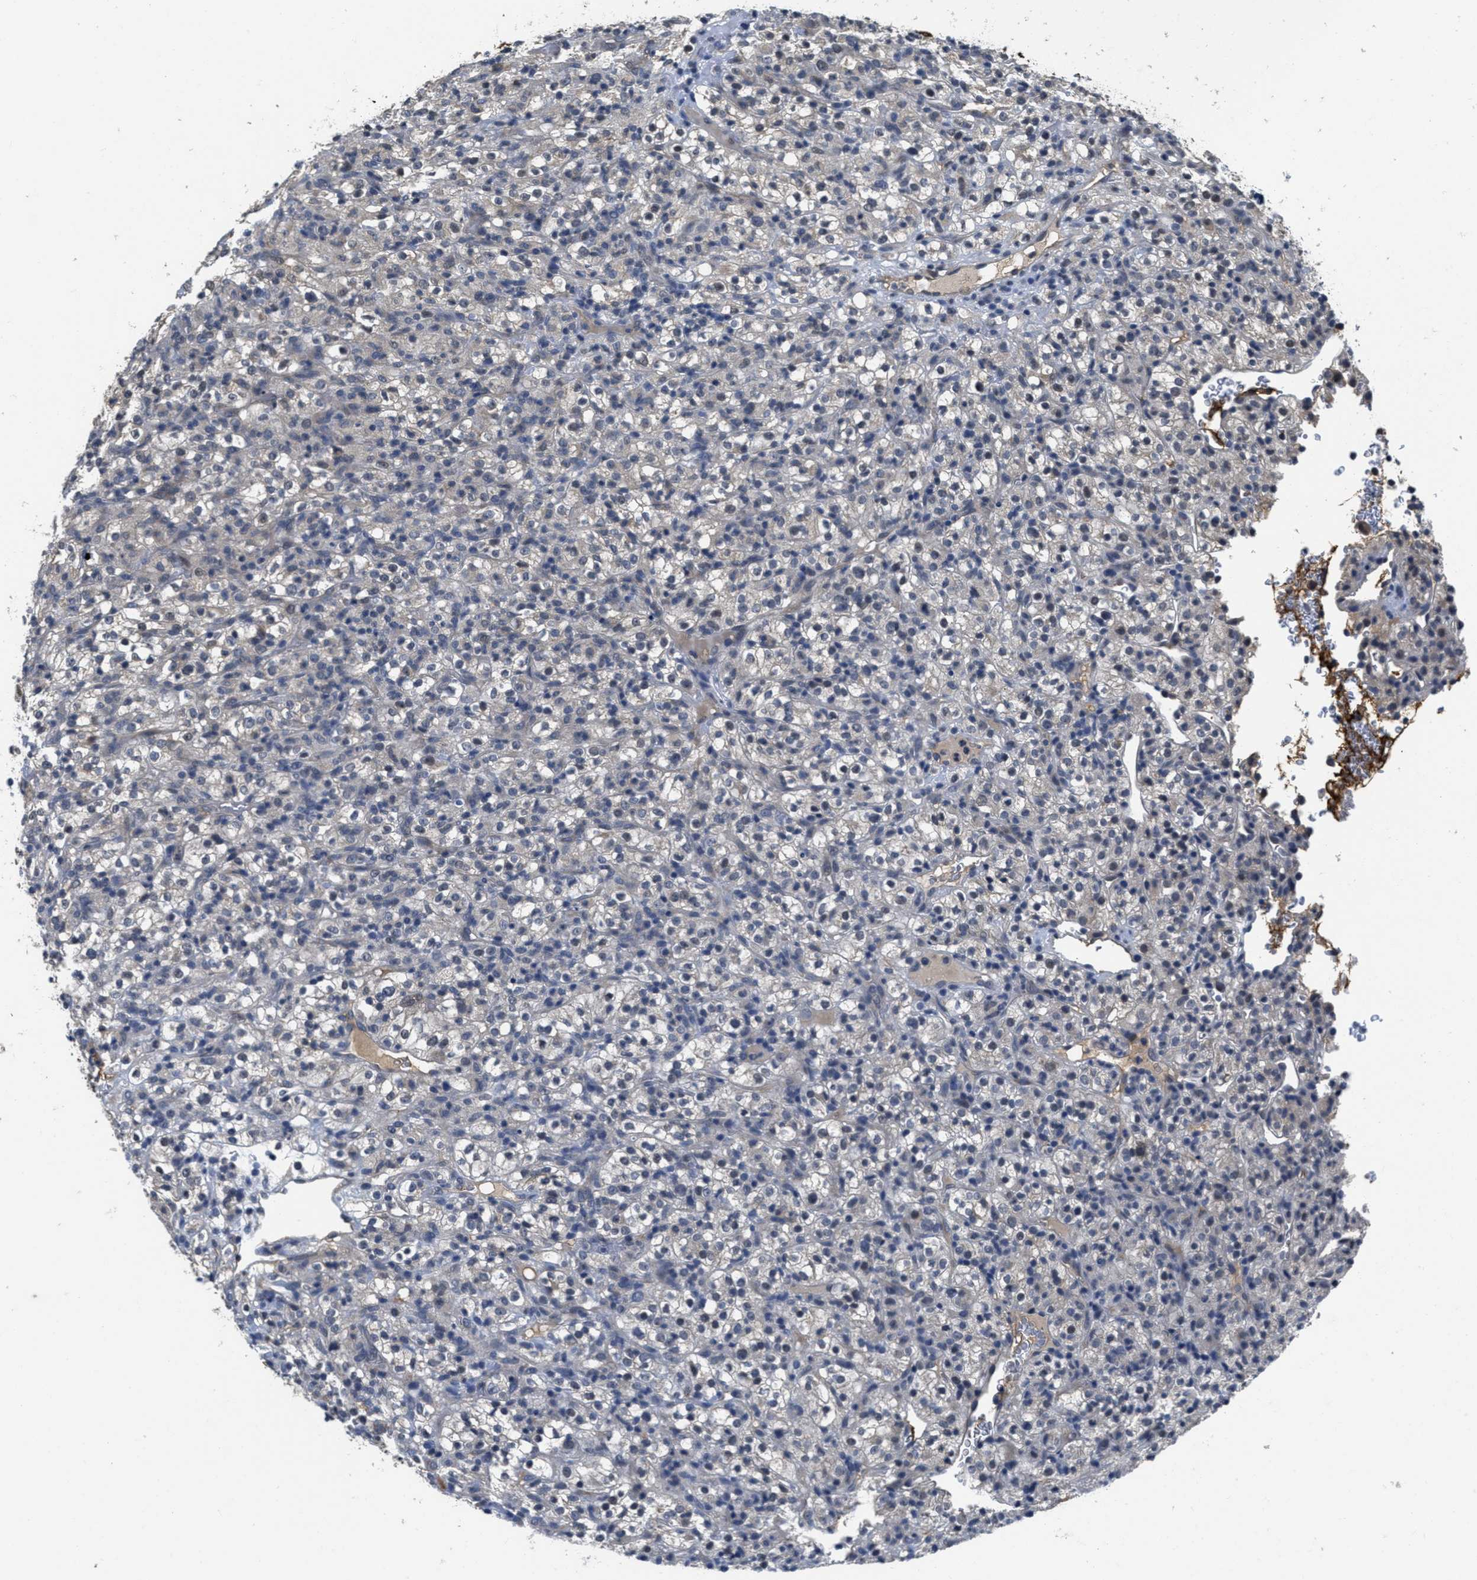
{"staining": {"intensity": "negative", "quantity": "none", "location": "none"}, "tissue": "renal cancer", "cell_type": "Tumor cells", "image_type": "cancer", "snomed": [{"axis": "morphology", "description": "Normal tissue, NOS"}, {"axis": "morphology", "description": "Adenocarcinoma, NOS"}, {"axis": "topography", "description": "Kidney"}], "caption": "Micrograph shows no protein expression in tumor cells of renal cancer (adenocarcinoma) tissue. Nuclei are stained in blue.", "gene": "ANGPT1", "patient": {"sex": "female", "age": 72}}